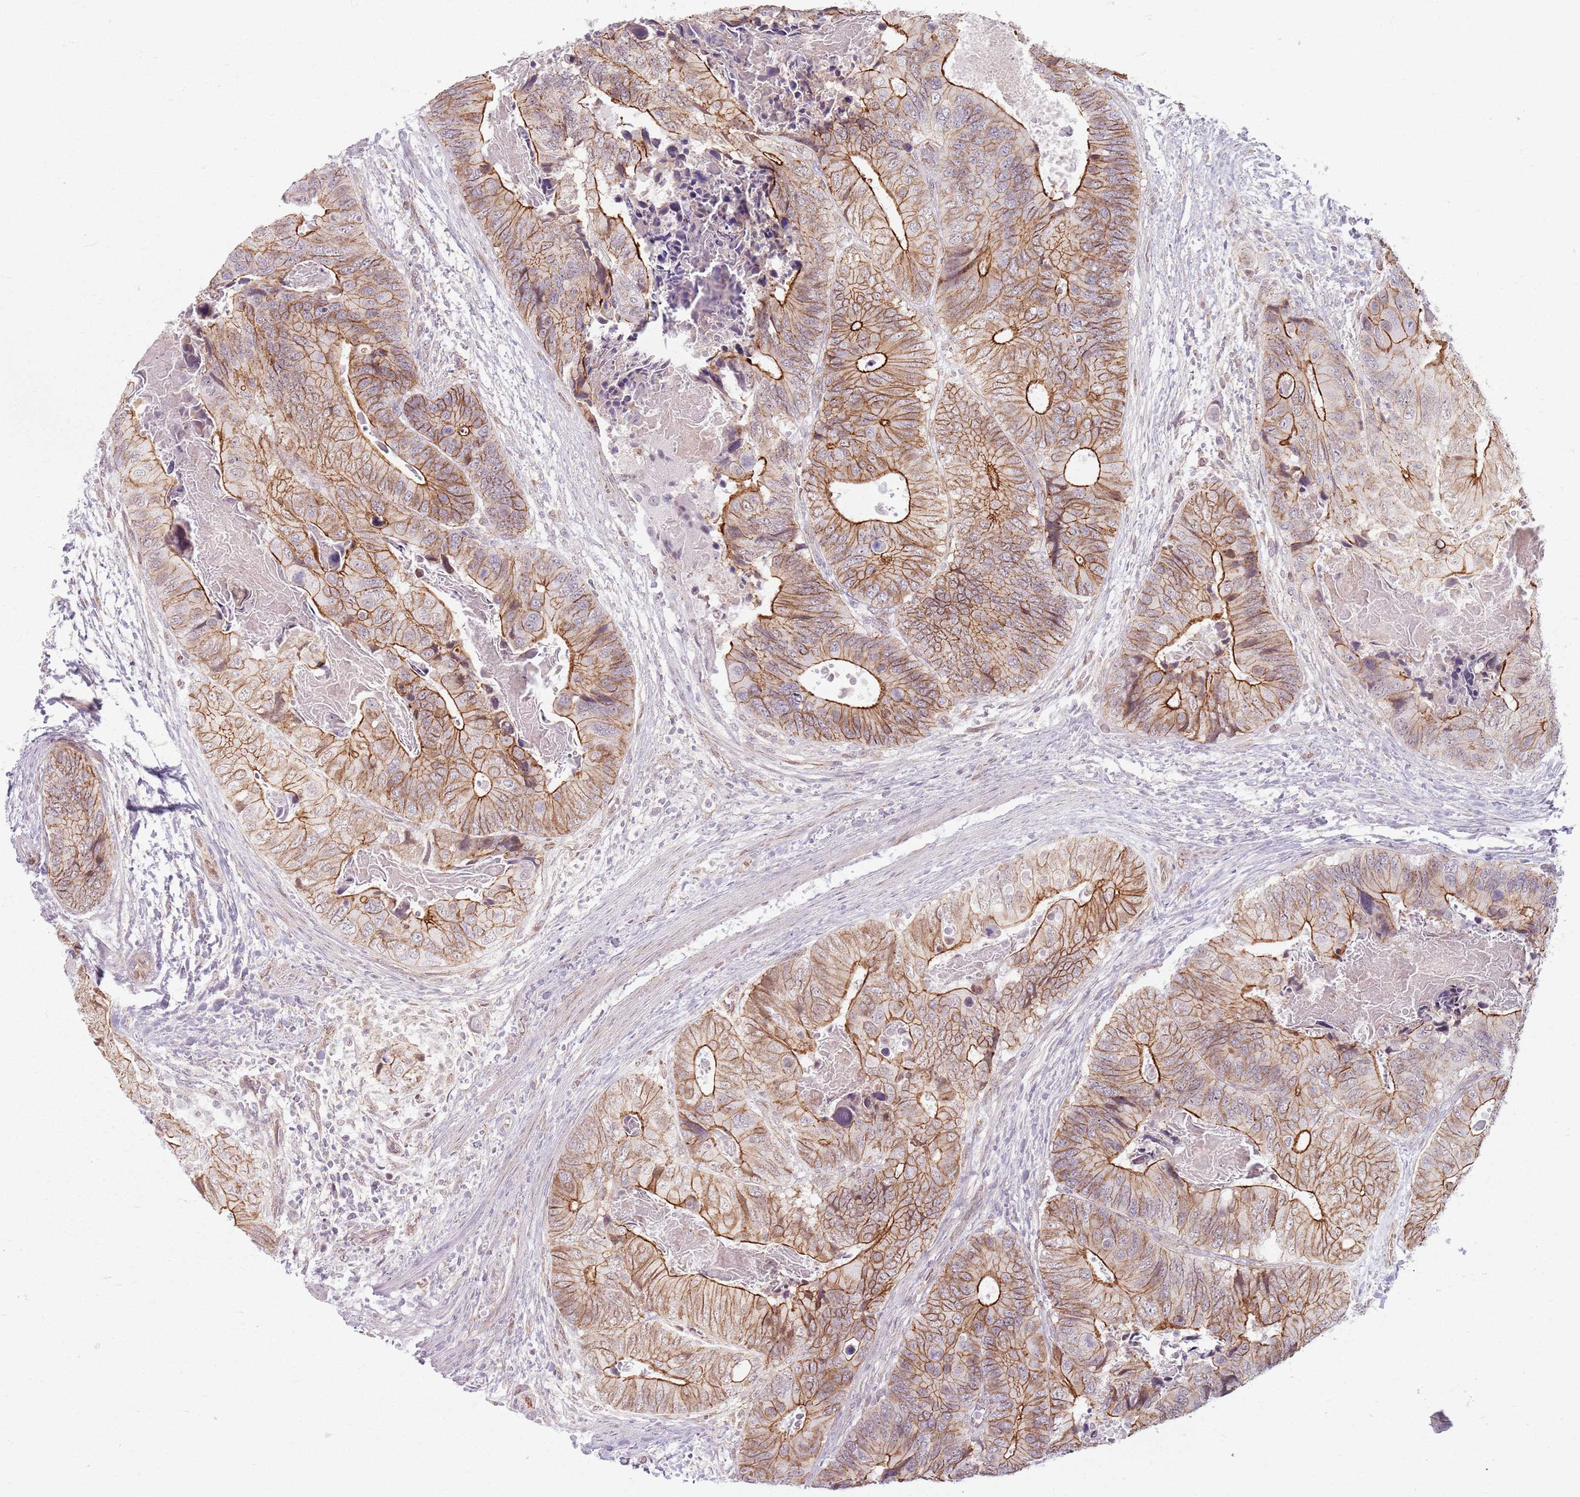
{"staining": {"intensity": "strong", "quantity": "25%-75%", "location": "cytoplasmic/membranous"}, "tissue": "colorectal cancer", "cell_type": "Tumor cells", "image_type": "cancer", "snomed": [{"axis": "morphology", "description": "Adenocarcinoma, NOS"}, {"axis": "topography", "description": "Colon"}], "caption": "Immunohistochemistry (IHC) of human colorectal cancer (adenocarcinoma) demonstrates high levels of strong cytoplasmic/membranous positivity in about 25%-75% of tumor cells.", "gene": "KCNA5", "patient": {"sex": "male", "age": 84}}